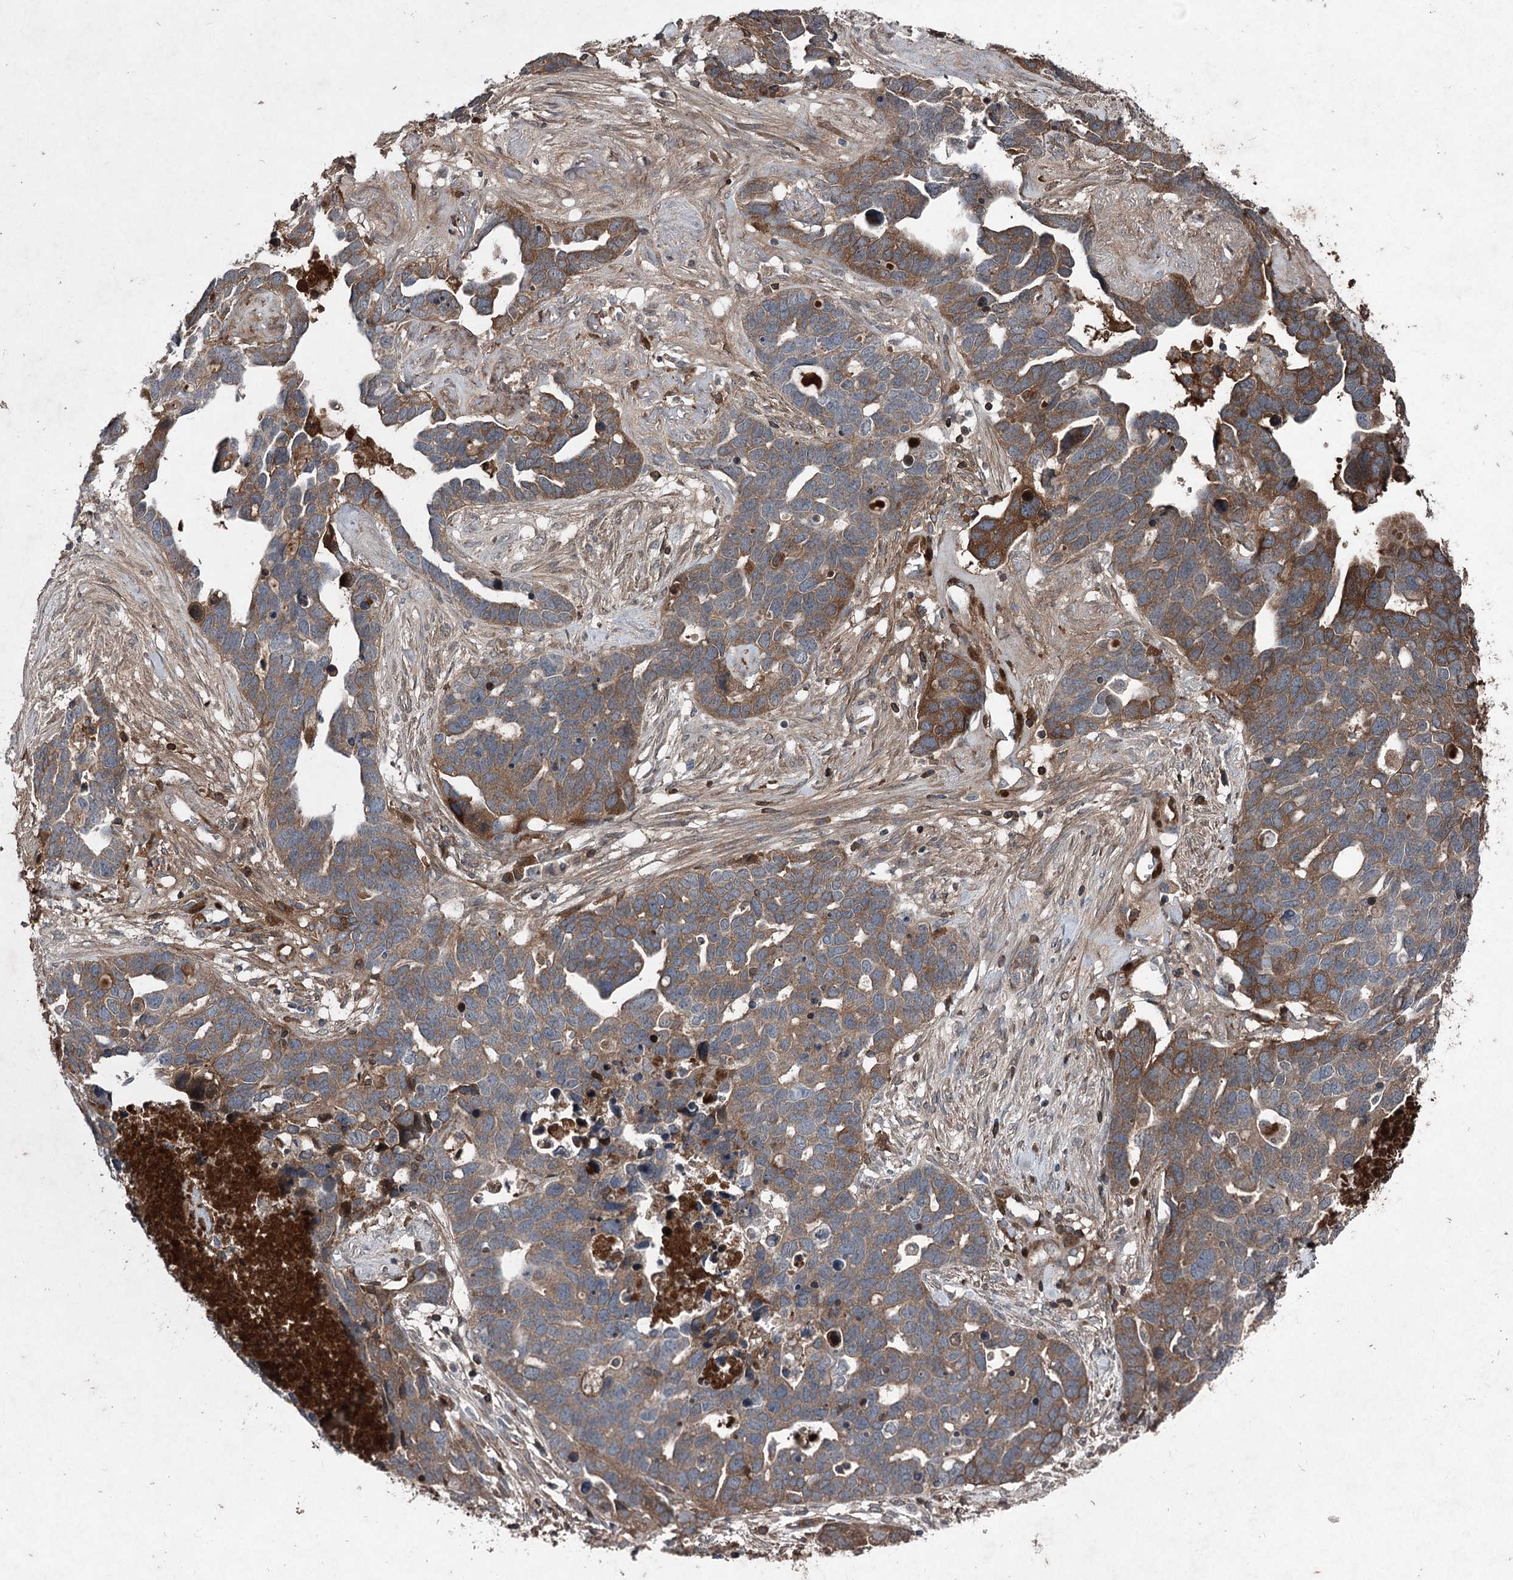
{"staining": {"intensity": "moderate", "quantity": ">75%", "location": "cytoplasmic/membranous"}, "tissue": "ovarian cancer", "cell_type": "Tumor cells", "image_type": "cancer", "snomed": [{"axis": "morphology", "description": "Cystadenocarcinoma, serous, NOS"}, {"axis": "topography", "description": "Ovary"}], "caption": "Tumor cells exhibit medium levels of moderate cytoplasmic/membranous expression in approximately >75% of cells in ovarian serous cystadenocarcinoma.", "gene": "PGLYRP2", "patient": {"sex": "female", "age": 54}}